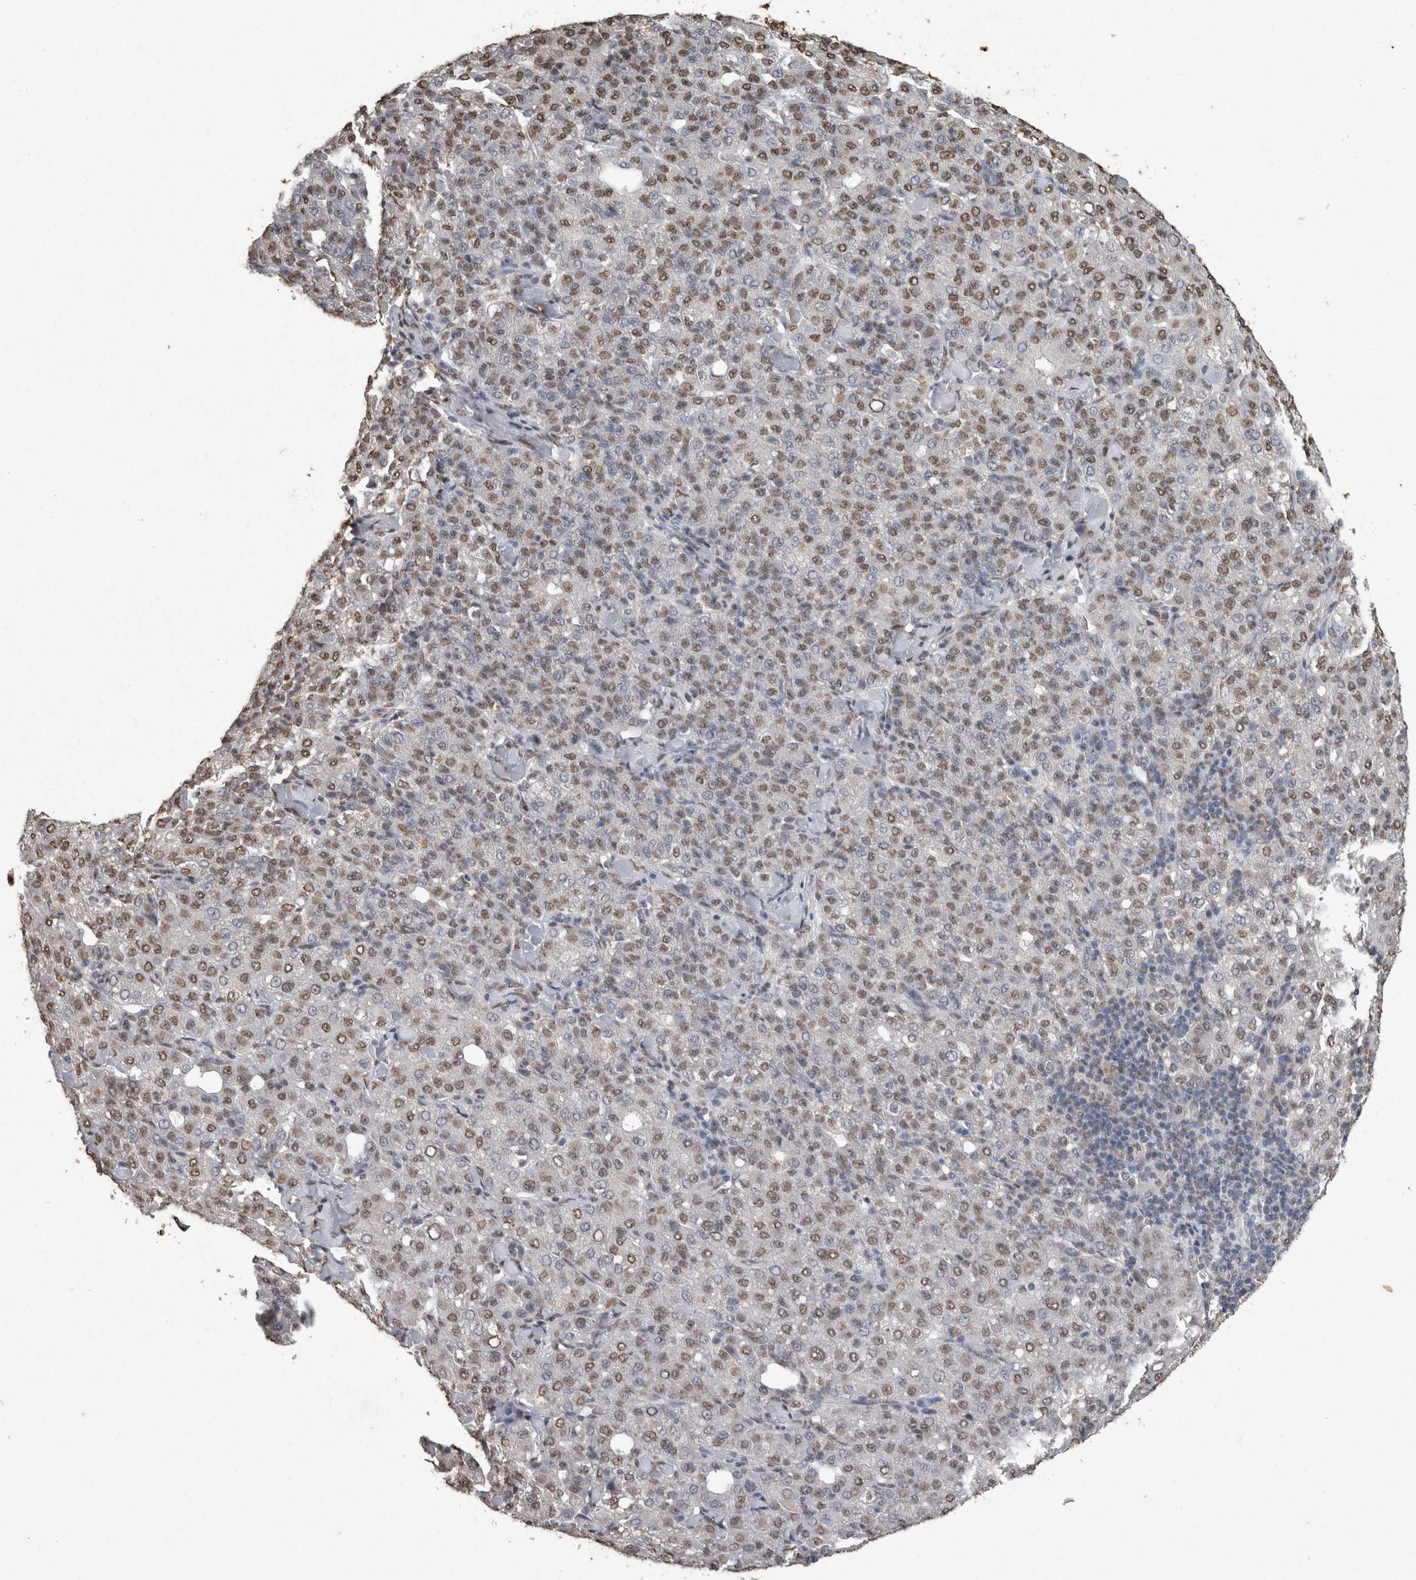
{"staining": {"intensity": "moderate", "quantity": "<25%", "location": "nuclear"}, "tissue": "liver cancer", "cell_type": "Tumor cells", "image_type": "cancer", "snomed": [{"axis": "morphology", "description": "Carcinoma, Hepatocellular, NOS"}, {"axis": "topography", "description": "Liver"}], "caption": "Human liver hepatocellular carcinoma stained with a protein marker reveals moderate staining in tumor cells.", "gene": "SMAD7", "patient": {"sex": "male", "age": 65}}